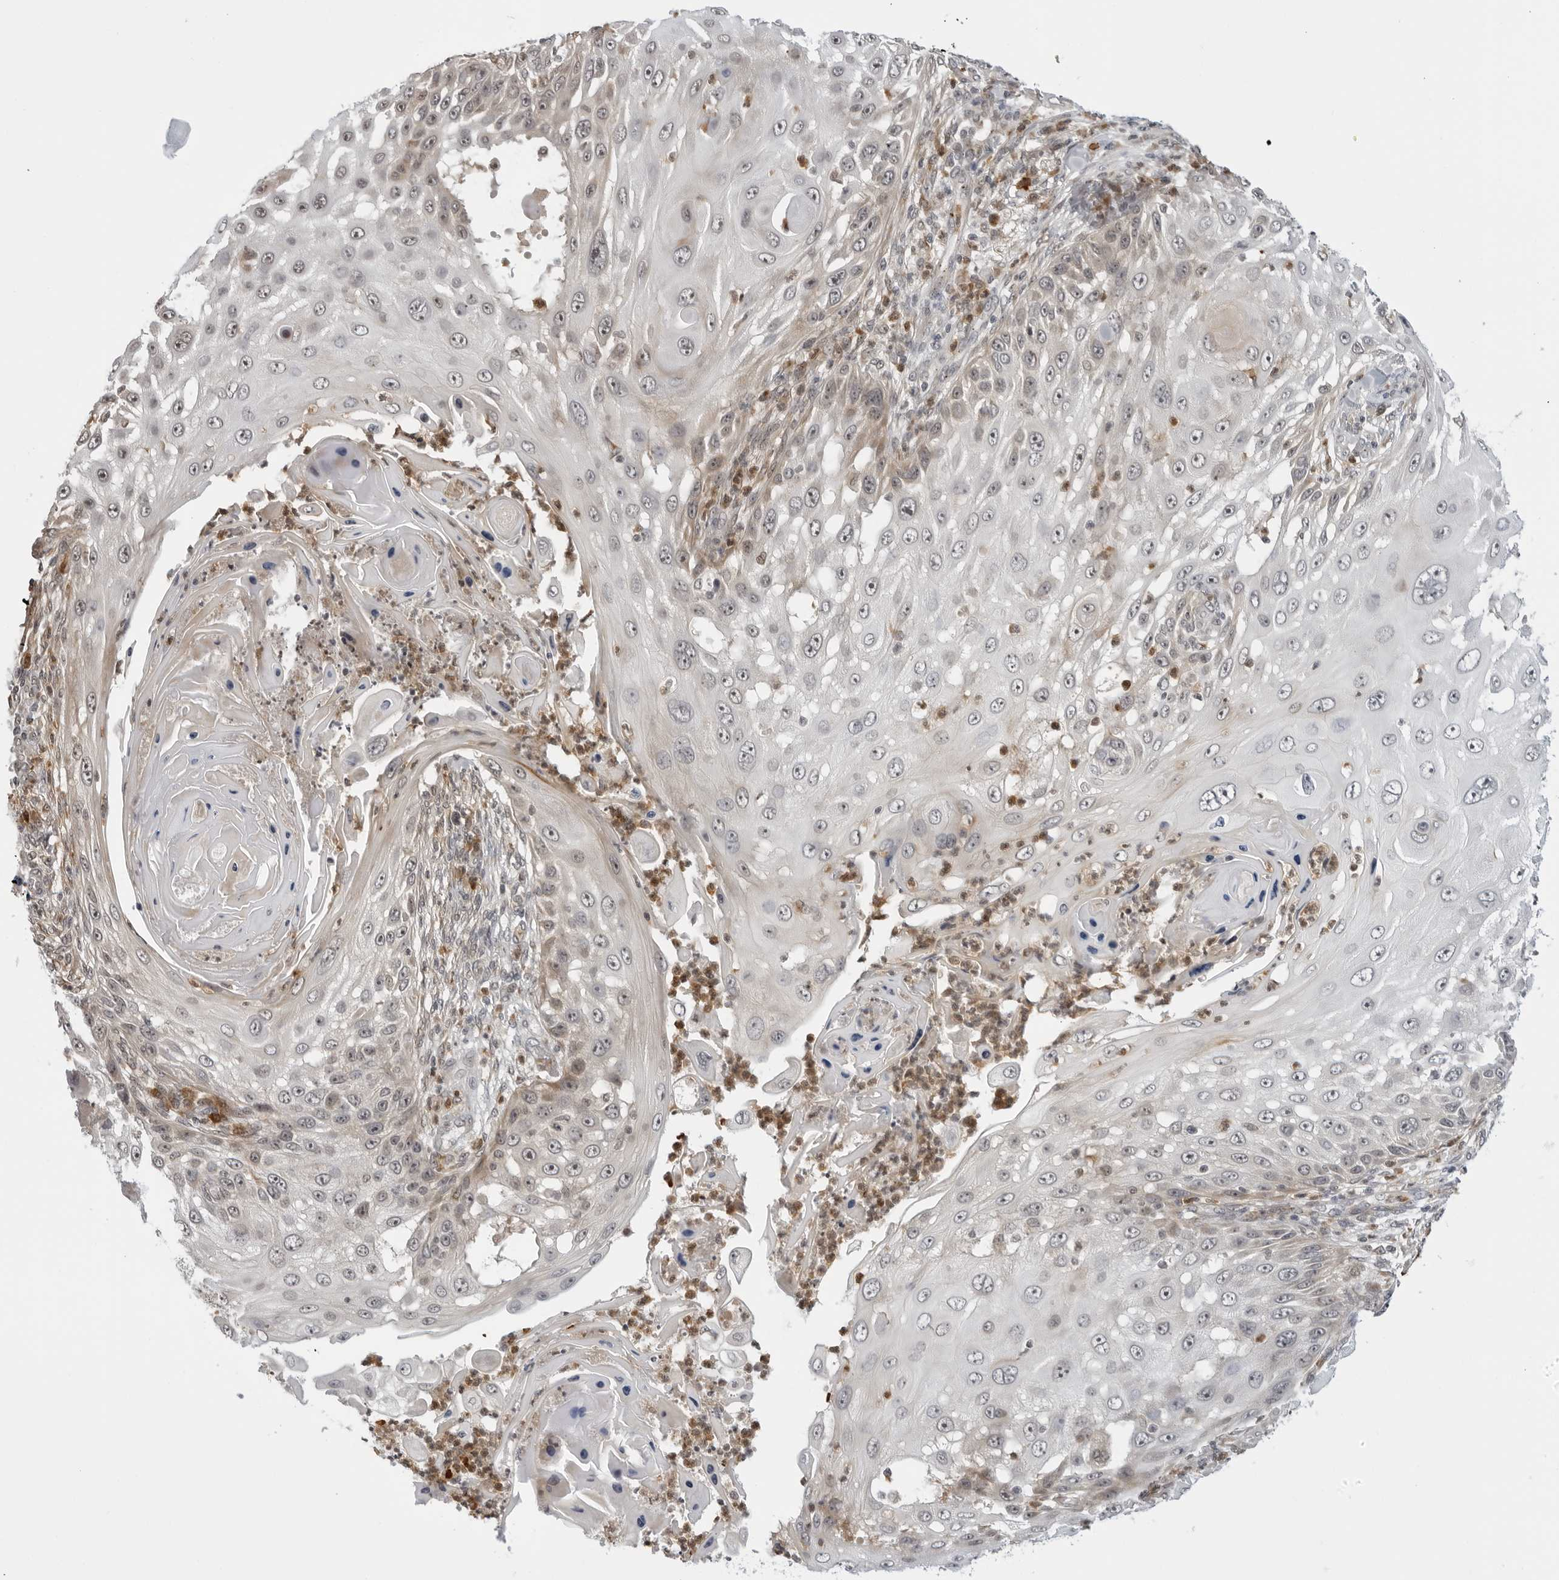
{"staining": {"intensity": "negative", "quantity": "none", "location": "none"}, "tissue": "skin cancer", "cell_type": "Tumor cells", "image_type": "cancer", "snomed": [{"axis": "morphology", "description": "Squamous cell carcinoma, NOS"}, {"axis": "topography", "description": "Skin"}], "caption": "This image is of skin squamous cell carcinoma stained with immunohistochemistry (IHC) to label a protein in brown with the nuclei are counter-stained blue. There is no staining in tumor cells.", "gene": "SUGCT", "patient": {"sex": "female", "age": 44}}